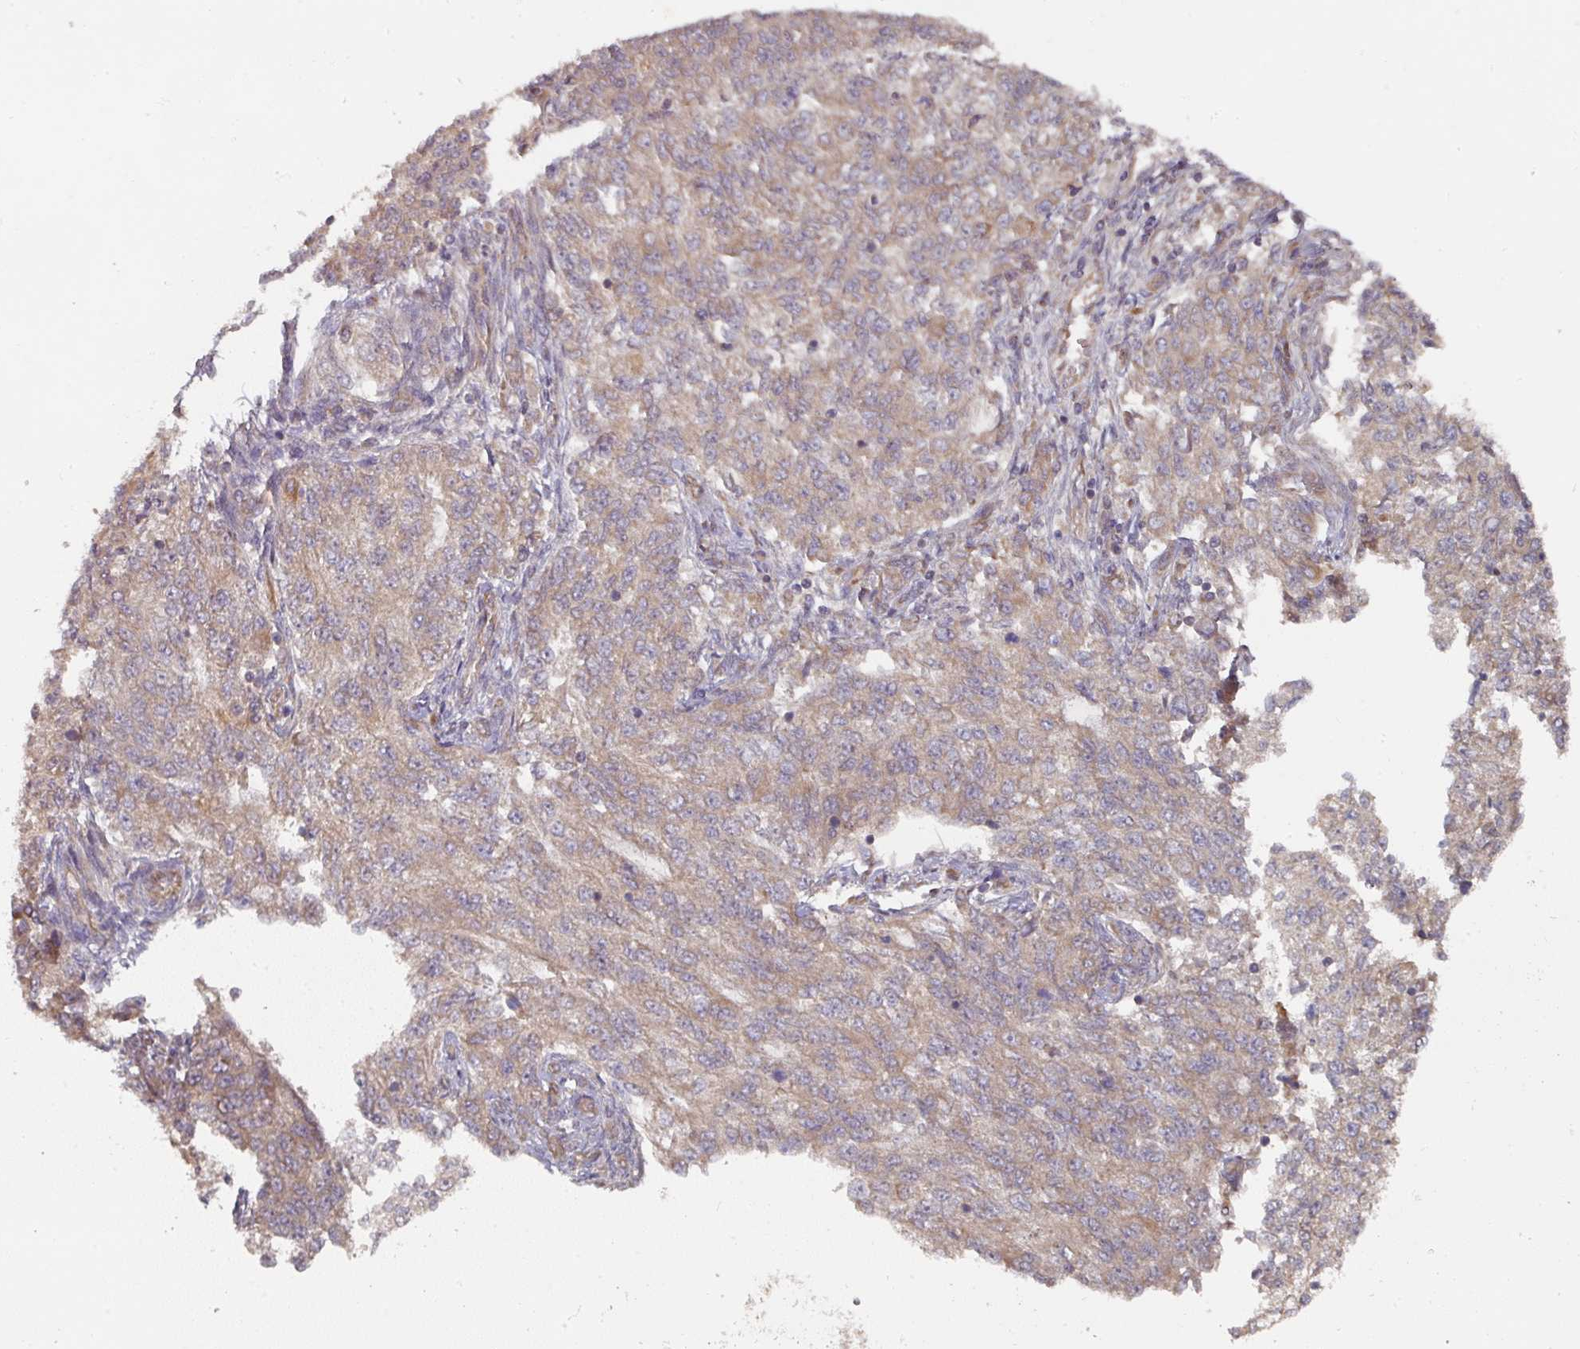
{"staining": {"intensity": "weak", "quantity": "<25%", "location": "cytoplasmic/membranous"}, "tissue": "endometrial cancer", "cell_type": "Tumor cells", "image_type": "cancer", "snomed": [{"axis": "morphology", "description": "Adenocarcinoma, NOS"}, {"axis": "topography", "description": "Endometrium"}], "caption": "Micrograph shows no significant protein positivity in tumor cells of endometrial cancer (adenocarcinoma).", "gene": "DNAJC7", "patient": {"sex": "female", "age": 50}}